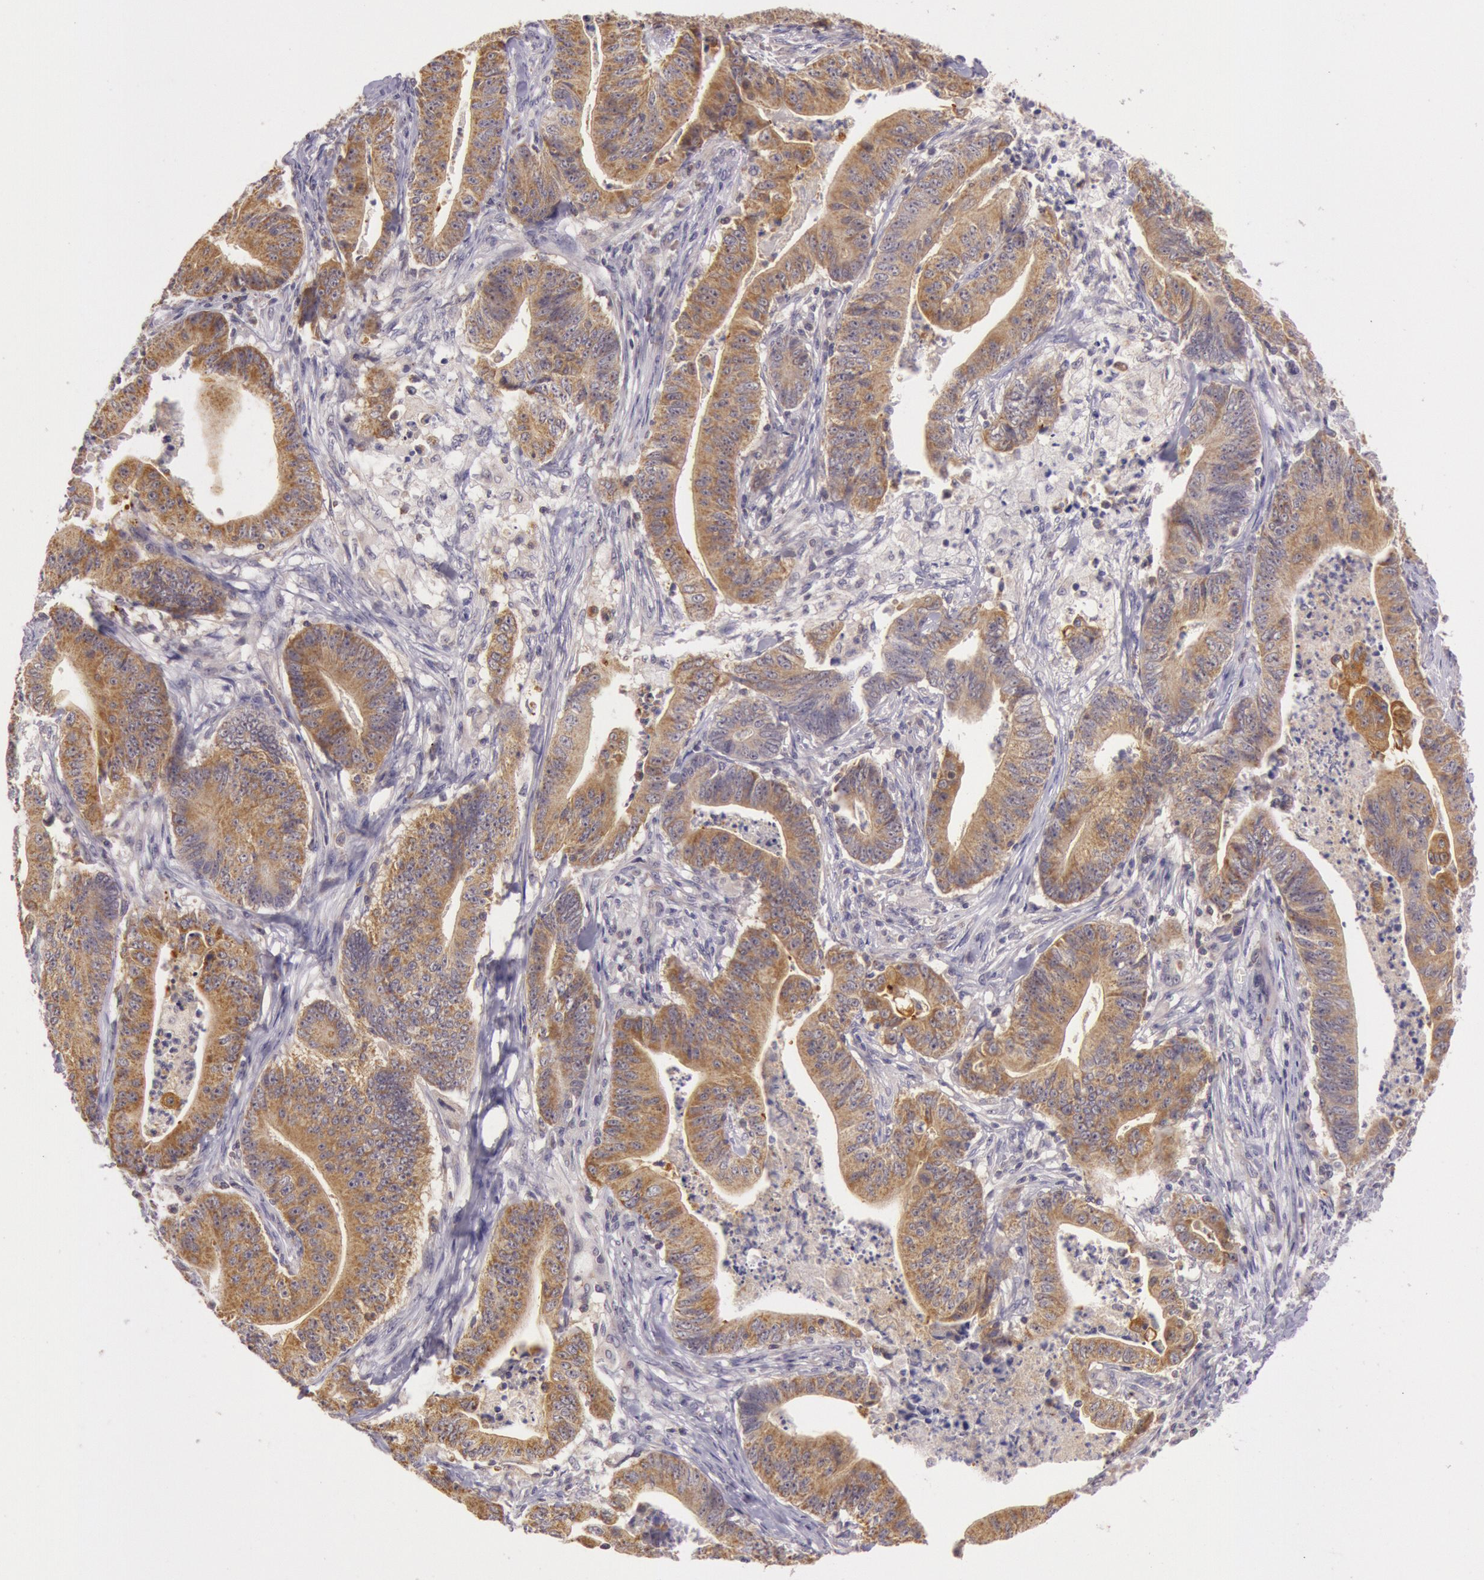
{"staining": {"intensity": "strong", "quantity": ">75%", "location": "cytoplasmic/membranous"}, "tissue": "stomach cancer", "cell_type": "Tumor cells", "image_type": "cancer", "snomed": [{"axis": "morphology", "description": "Adenocarcinoma, NOS"}, {"axis": "topography", "description": "Stomach, lower"}], "caption": "Strong cytoplasmic/membranous expression for a protein is identified in approximately >75% of tumor cells of stomach cancer (adenocarcinoma) using IHC.", "gene": "CDK16", "patient": {"sex": "female", "age": 86}}